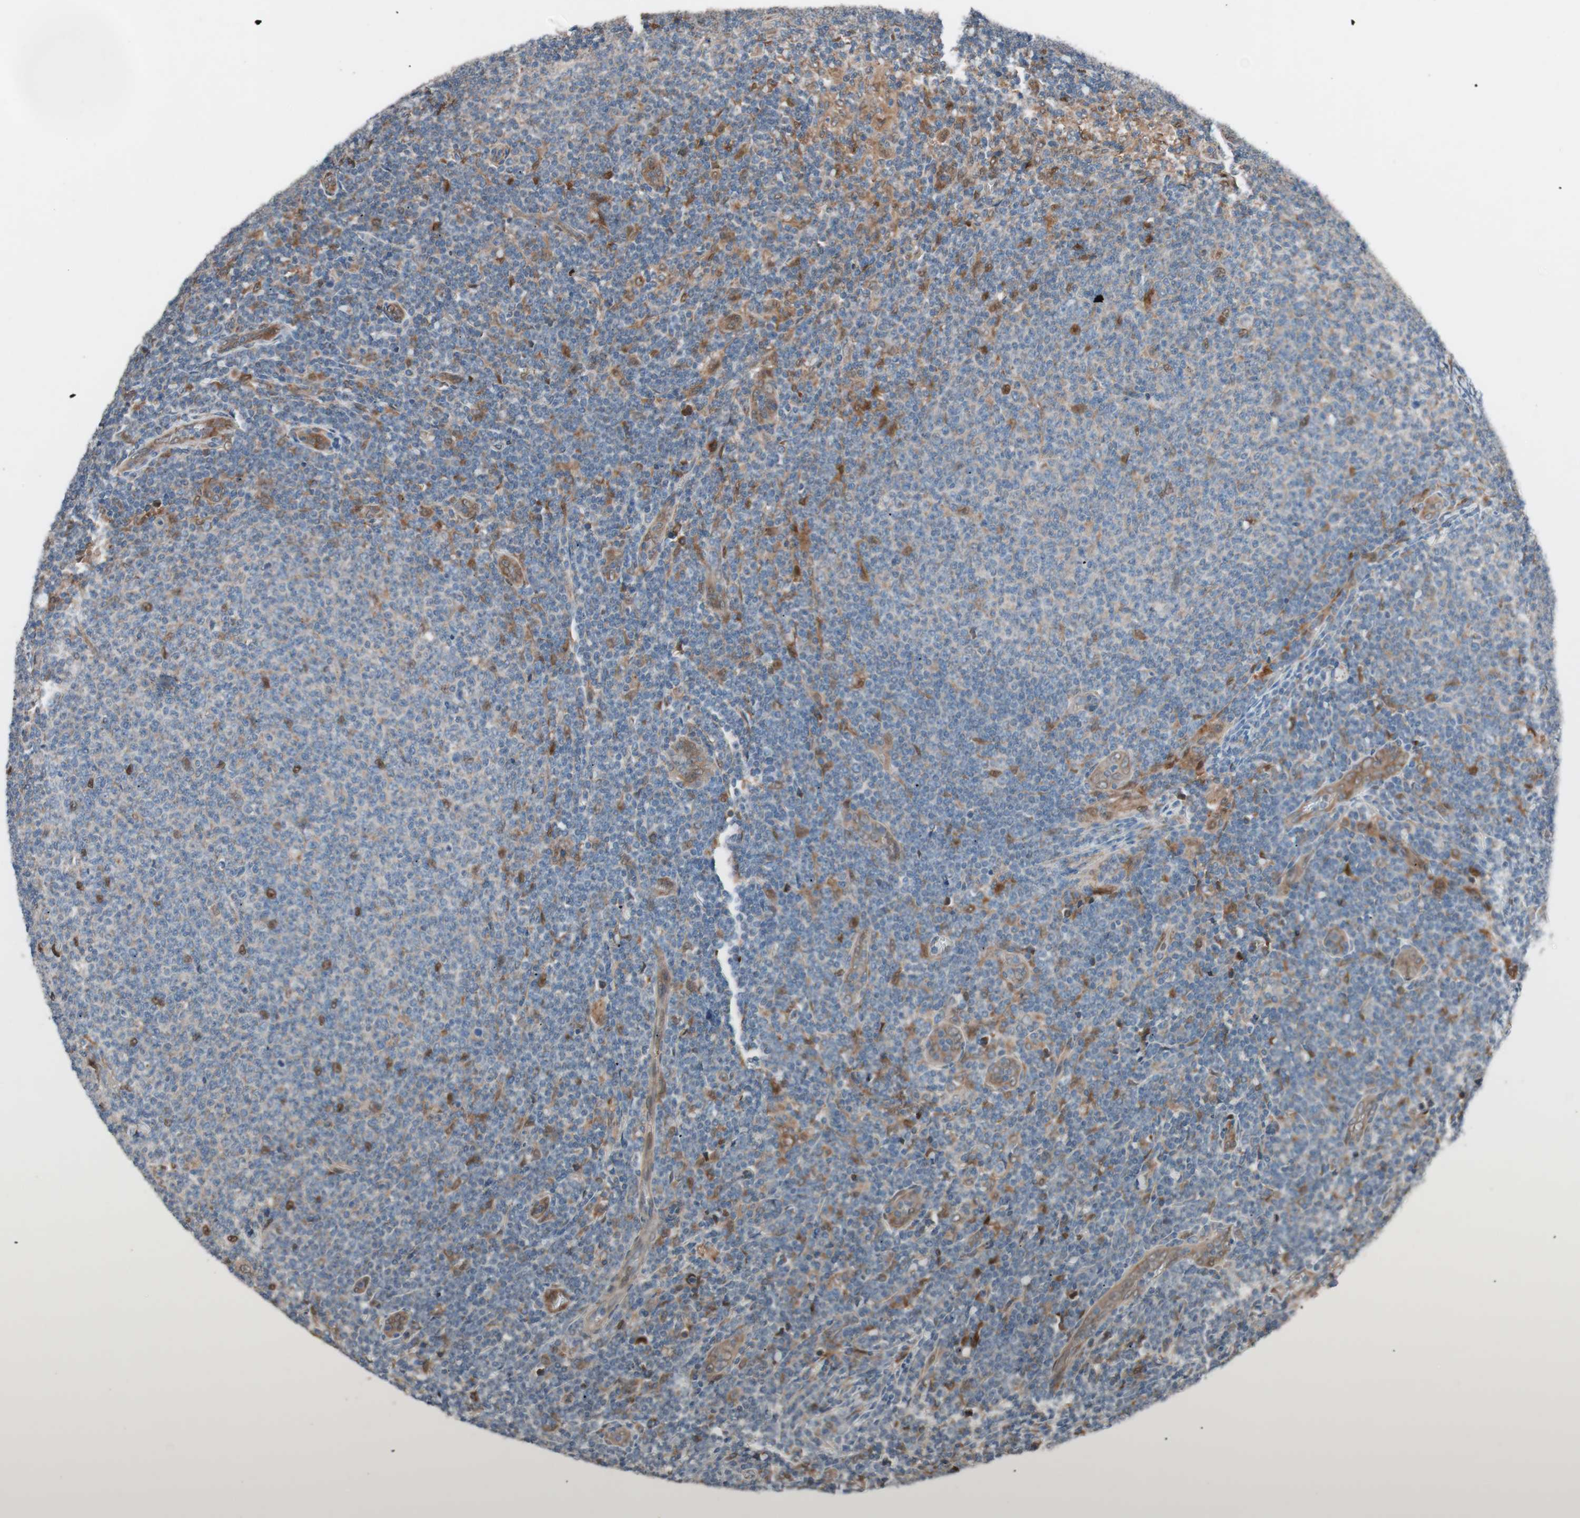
{"staining": {"intensity": "weak", "quantity": "25%-75%", "location": "cytoplasmic/membranous"}, "tissue": "lymphoma", "cell_type": "Tumor cells", "image_type": "cancer", "snomed": [{"axis": "morphology", "description": "Malignant lymphoma, non-Hodgkin's type, Low grade"}, {"axis": "topography", "description": "Lymph node"}], "caption": "Malignant lymphoma, non-Hodgkin's type (low-grade) stained for a protein exhibits weak cytoplasmic/membranous positivity in tumor cells.", "gene": "FAAH", "patient": {"sex": "male", "age": 66}}